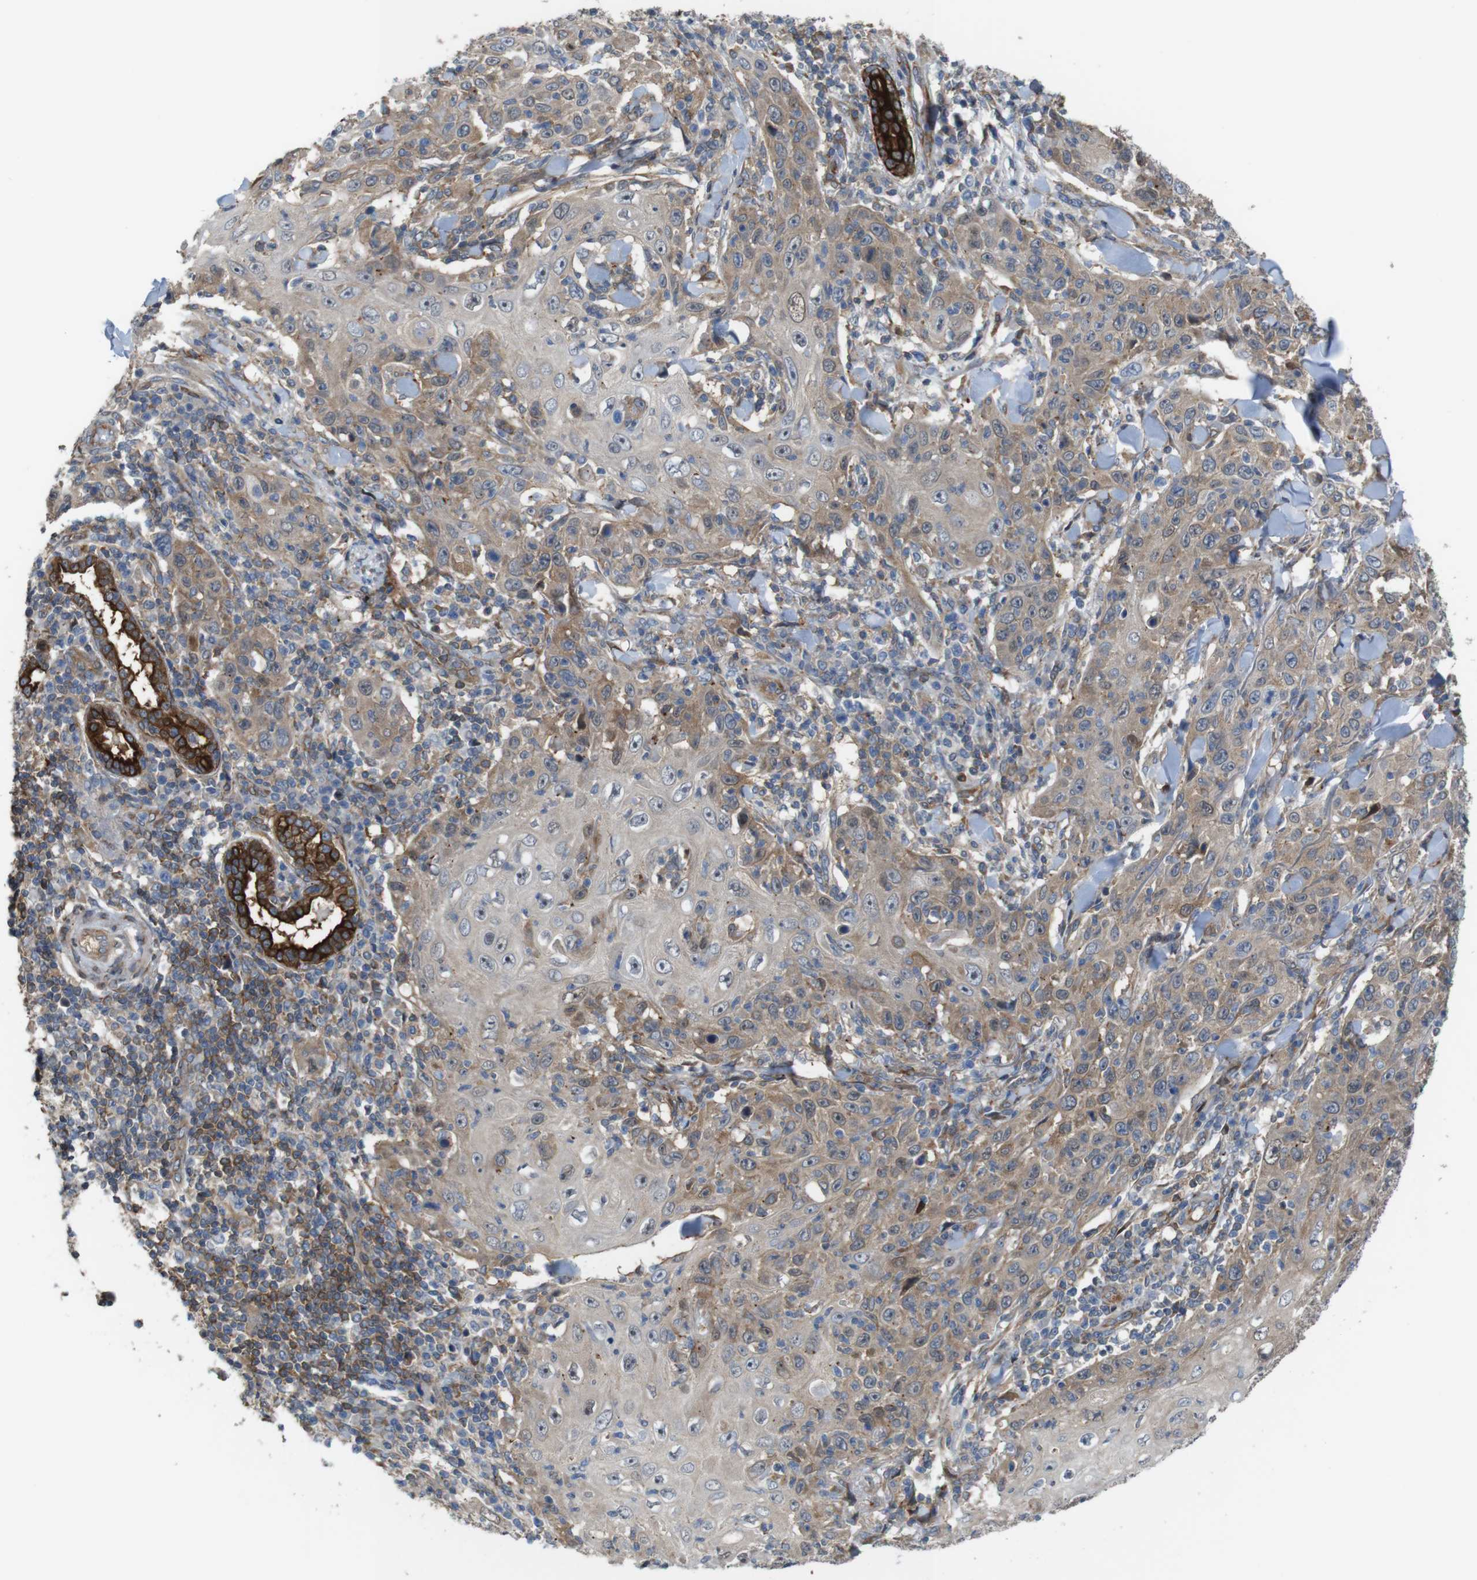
{"staining": {"intensity": "moderate", "quantity": ">75%", "location": "cytoplasmic/membranous"}, "tissue": "skin cancer", "cell_type": "Tumor cells", "image_type": "cancer", "snomed": [{"axis": "morphology", "description": "Squamous cell carcinoma, NOS"}, {"axis": "topography", "description": "Skin"}], "caption": "DAB (3,3'-diaminobenzidine) immunohistochemical staining of human skin squamous cell carcinoma reveals moderate cytoplasmic/membranous protein positivity in about >75% of tumor cells.", "gene": "PCOLCE2", "patient": {"sex": "female", "age": 88}}